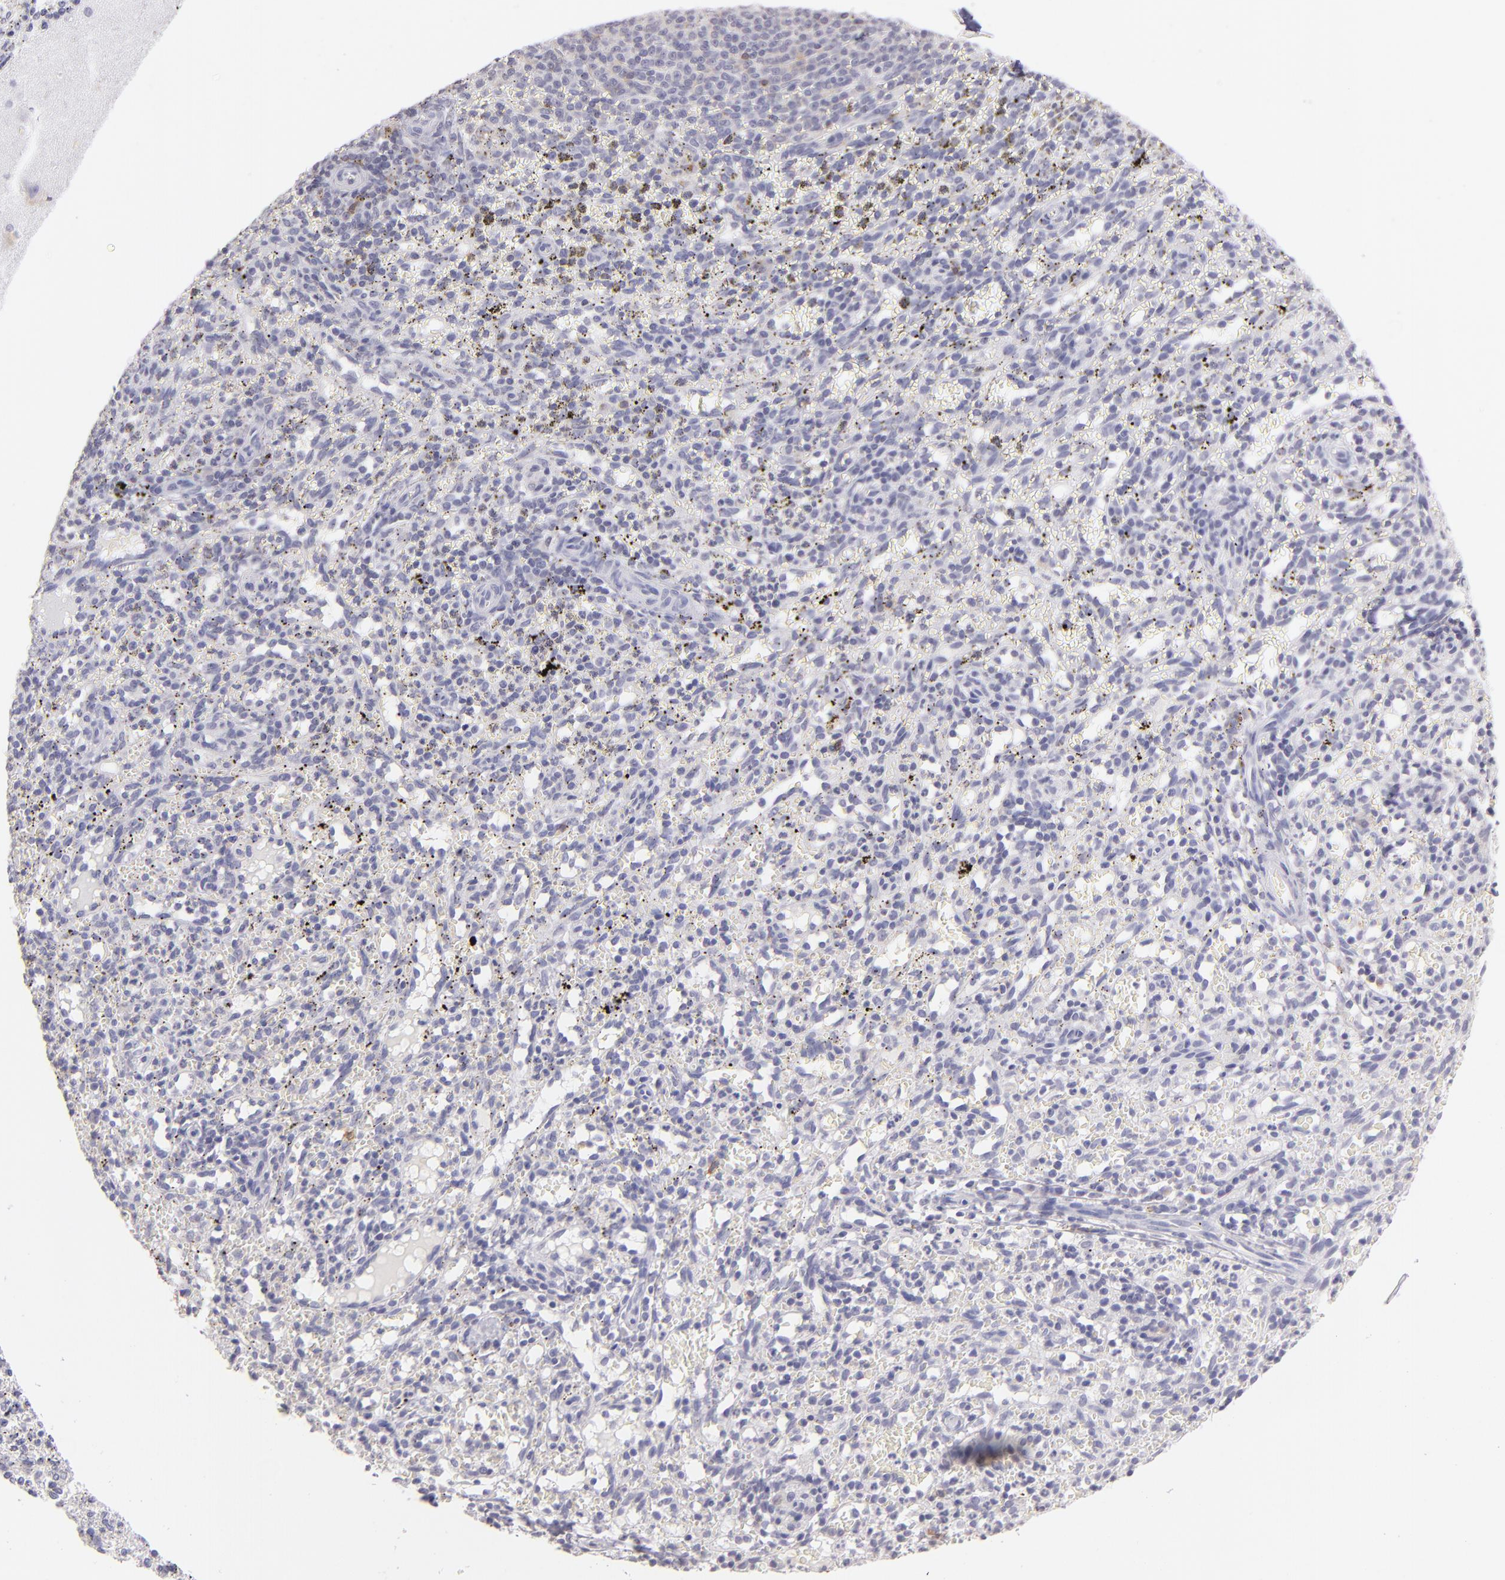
{"staining": {"intensity": "negative", "quantity": "none", "location": "none"}, "tissue": "spleen", "cell_type": "Cells in red pulp", "image_type": "normal", "snomed": [{"axis": "morphology", "description": "Normal tissue, NOS"}, {"axis": "topography", "description": "Spleen"}], "caption": "DAB immunohistochemical staining of normal human spleen shows no significant positivity in cells in red pulp. The staining is performed using DAB brown chromogen with nuclei counter-stained in using hematoxylin.", "gene": "IL2RA", "patient": {"sex": "female", "age": 10}}